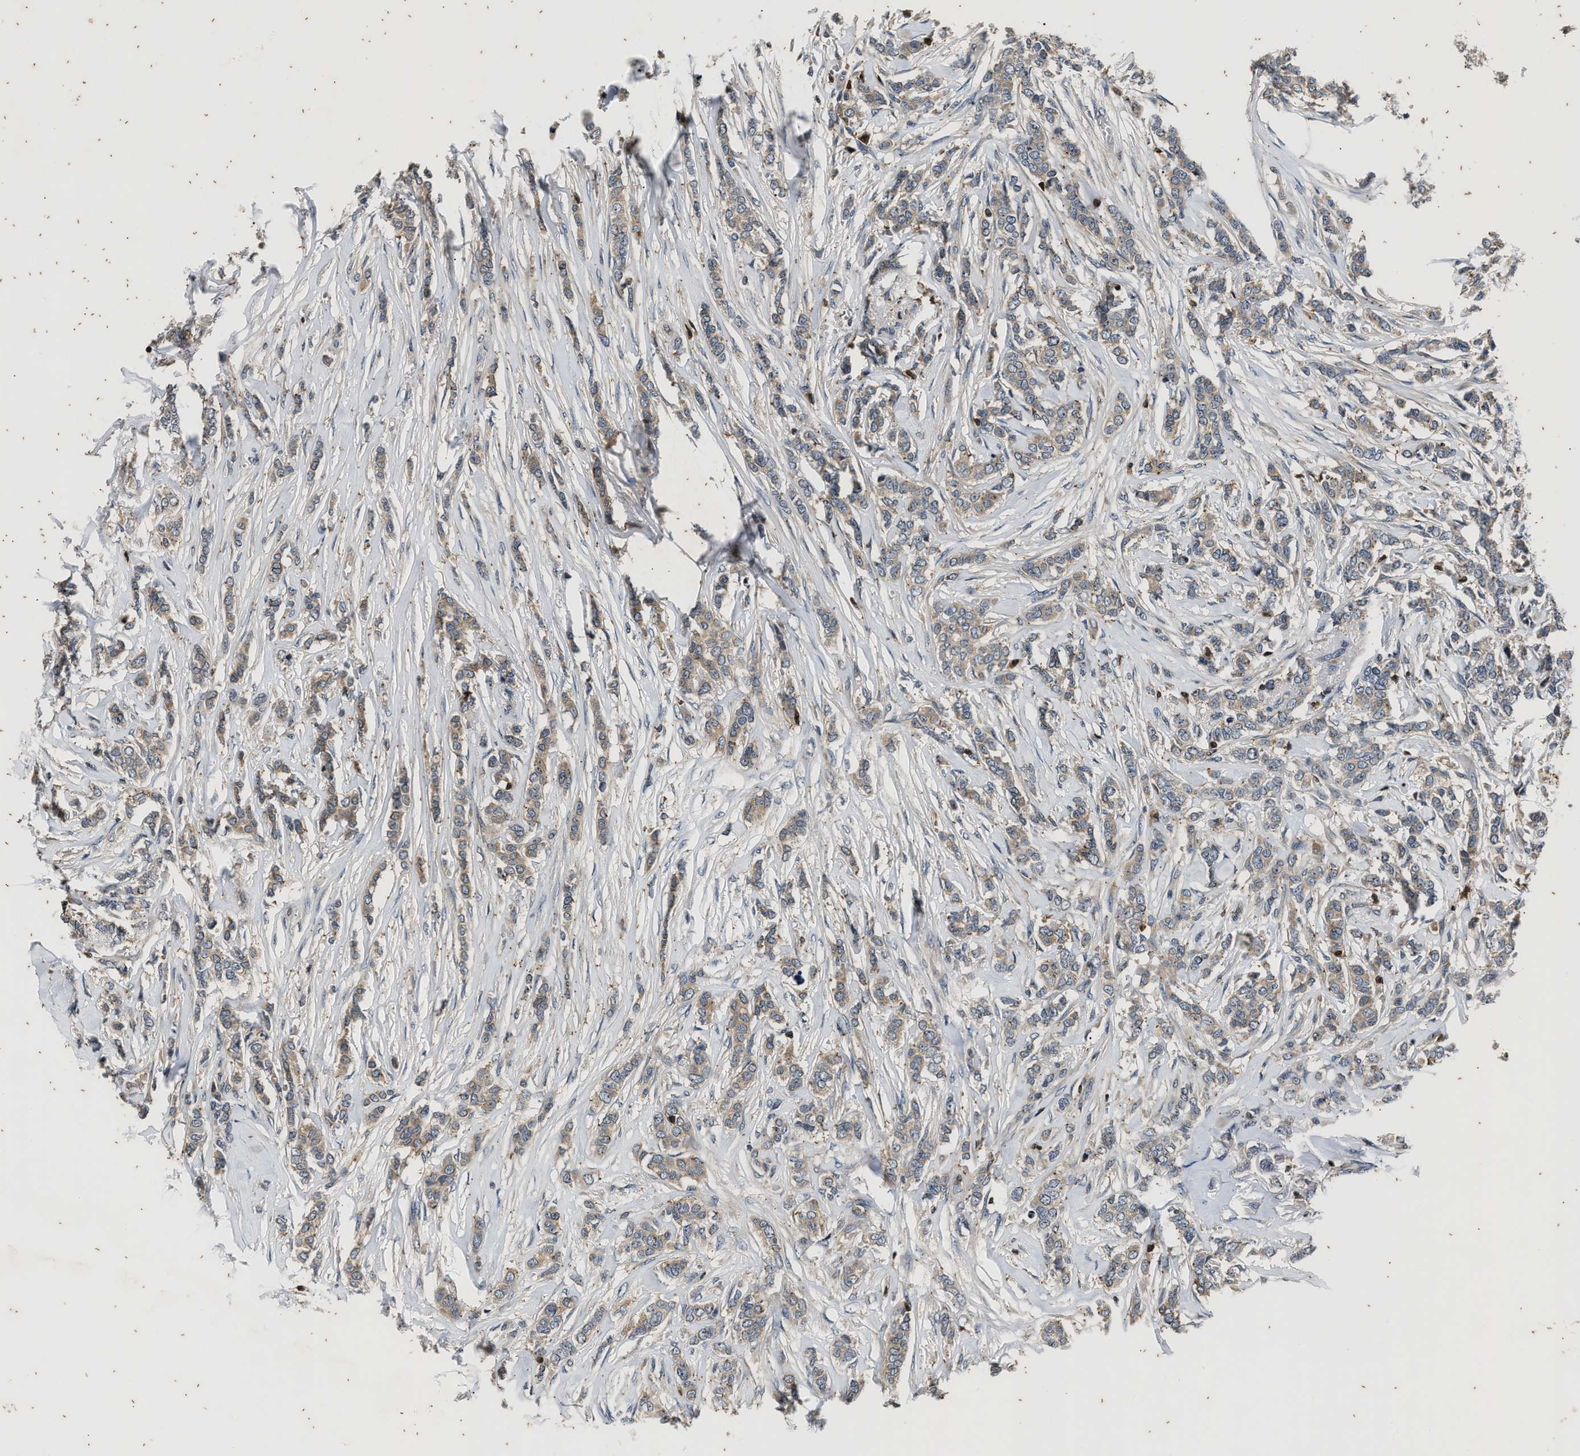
{"staining": {"intensity": "weak", "quantity": "<25%", "location": "cytoplasmic/membranous"}, "tissue": "breast cancer", "cell_type": "Tumor cells", "image_type": "cancer", "snomed": [{"axis": "morphology", "description": "Lobular carcinoma, in situ"}, {"axis": "morphology", "description": "Lobular carcinoma"}, {"axis": "topography", "description": "Breast"}], "caption": "Immunohistochemistry (IHC) of human lobular carcinoma (breast) shows no positivity in tumor cells. (Brightfield microscopy of DAB (3,3'-diaminobenzidine) IHC at high magnification).", "gene": "PTPN7", "patient": {"sex": "female", "age": 41}}